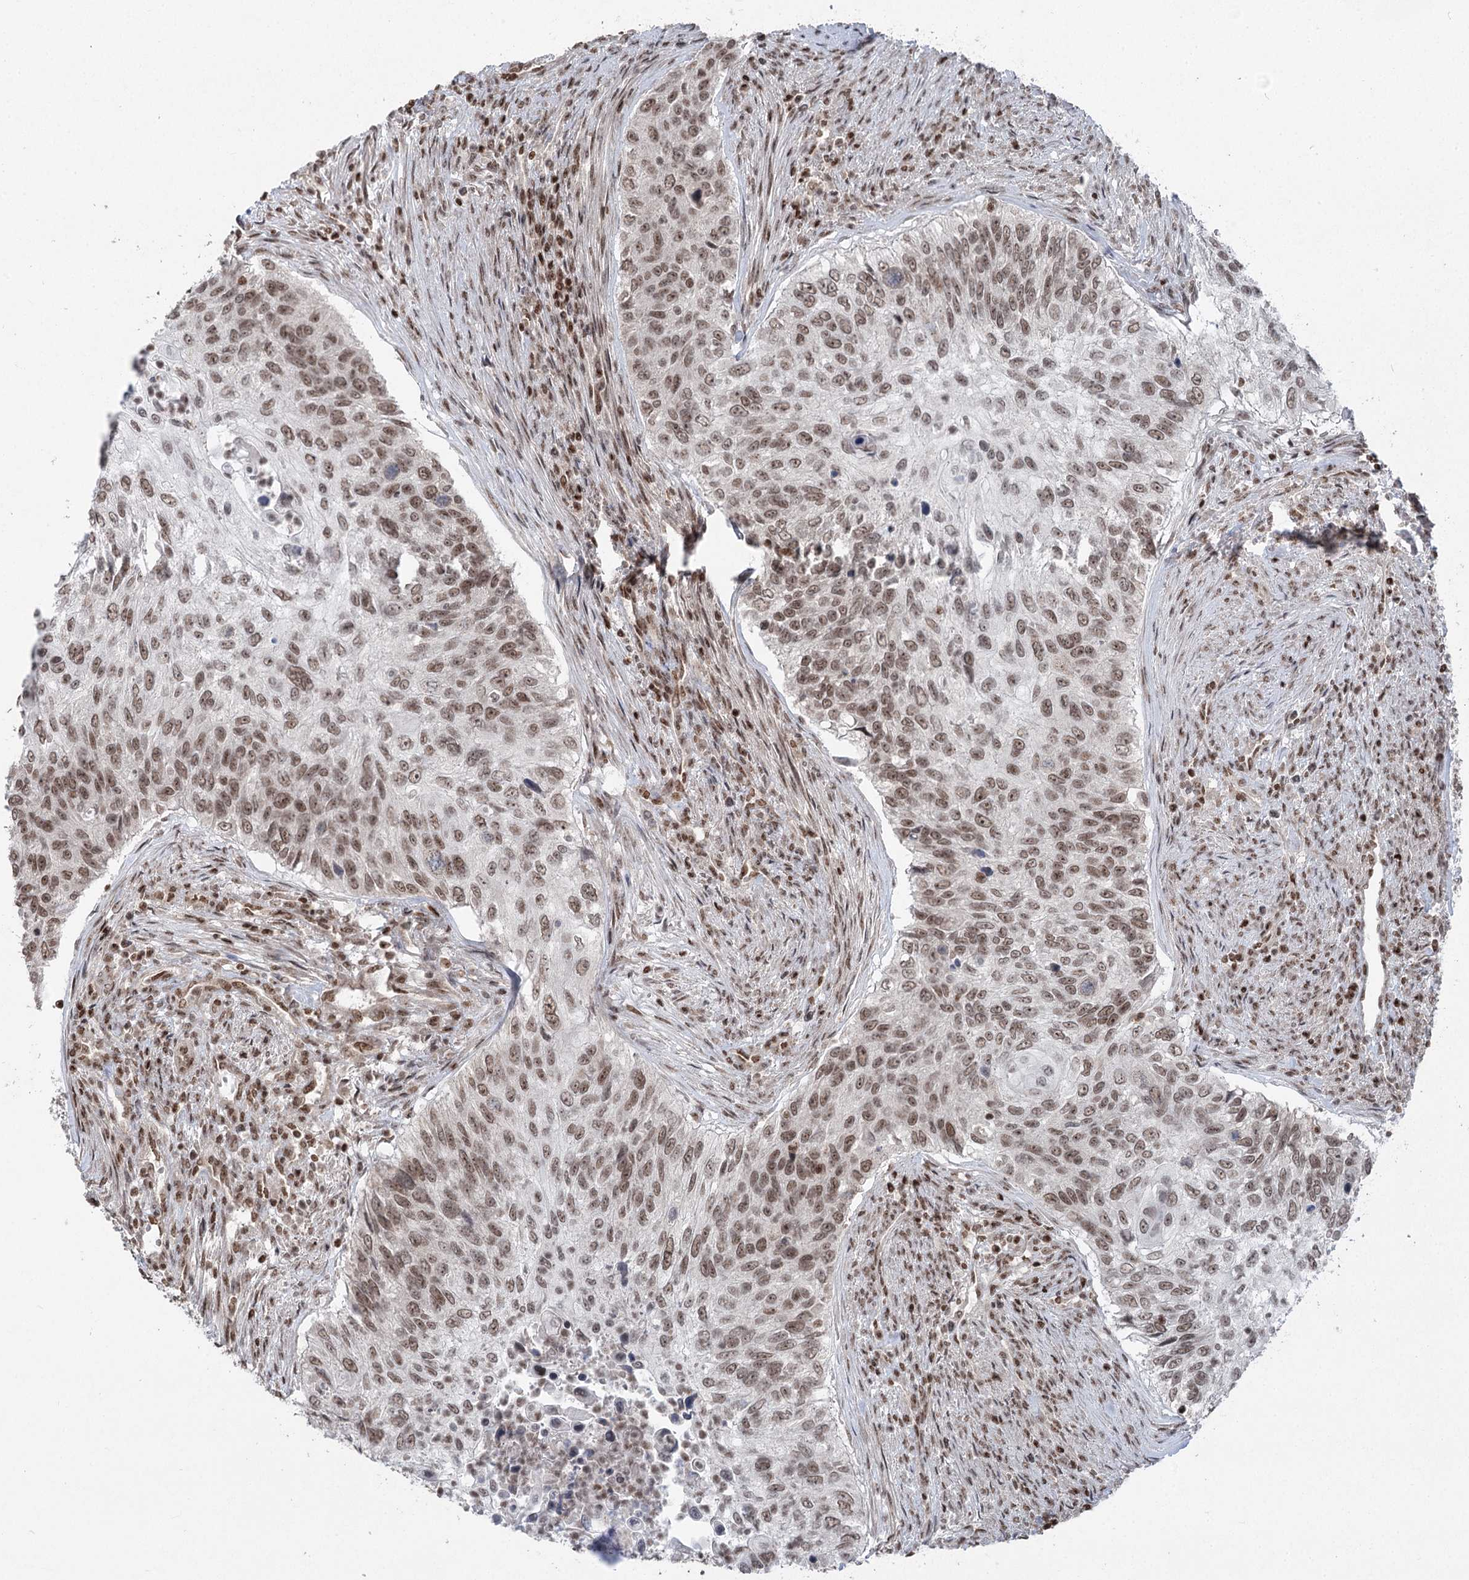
{"staining": {"intensity": "moderate", "quantity": ">75%", "location": "nuclear"}, "tissue": "urothelial cancer", "cell_type": "Tumor cells", "image_type": "cancer", "snomed": [{"axis": "morphology", "description": "Urothelial carcinoma, High grade"}, {"axis": "topography", "description": "Urinary bladder"}], "caption": "Immunohistochemistry (IHC) (DAB (3,3'-diaminobenzidine)) staining of human urothelial cancer displays moderate nuclear protein expression in about >75% of tumor cells.", "gene": "CGGBP1", "patient": {"sex": "female", "age": 60}}